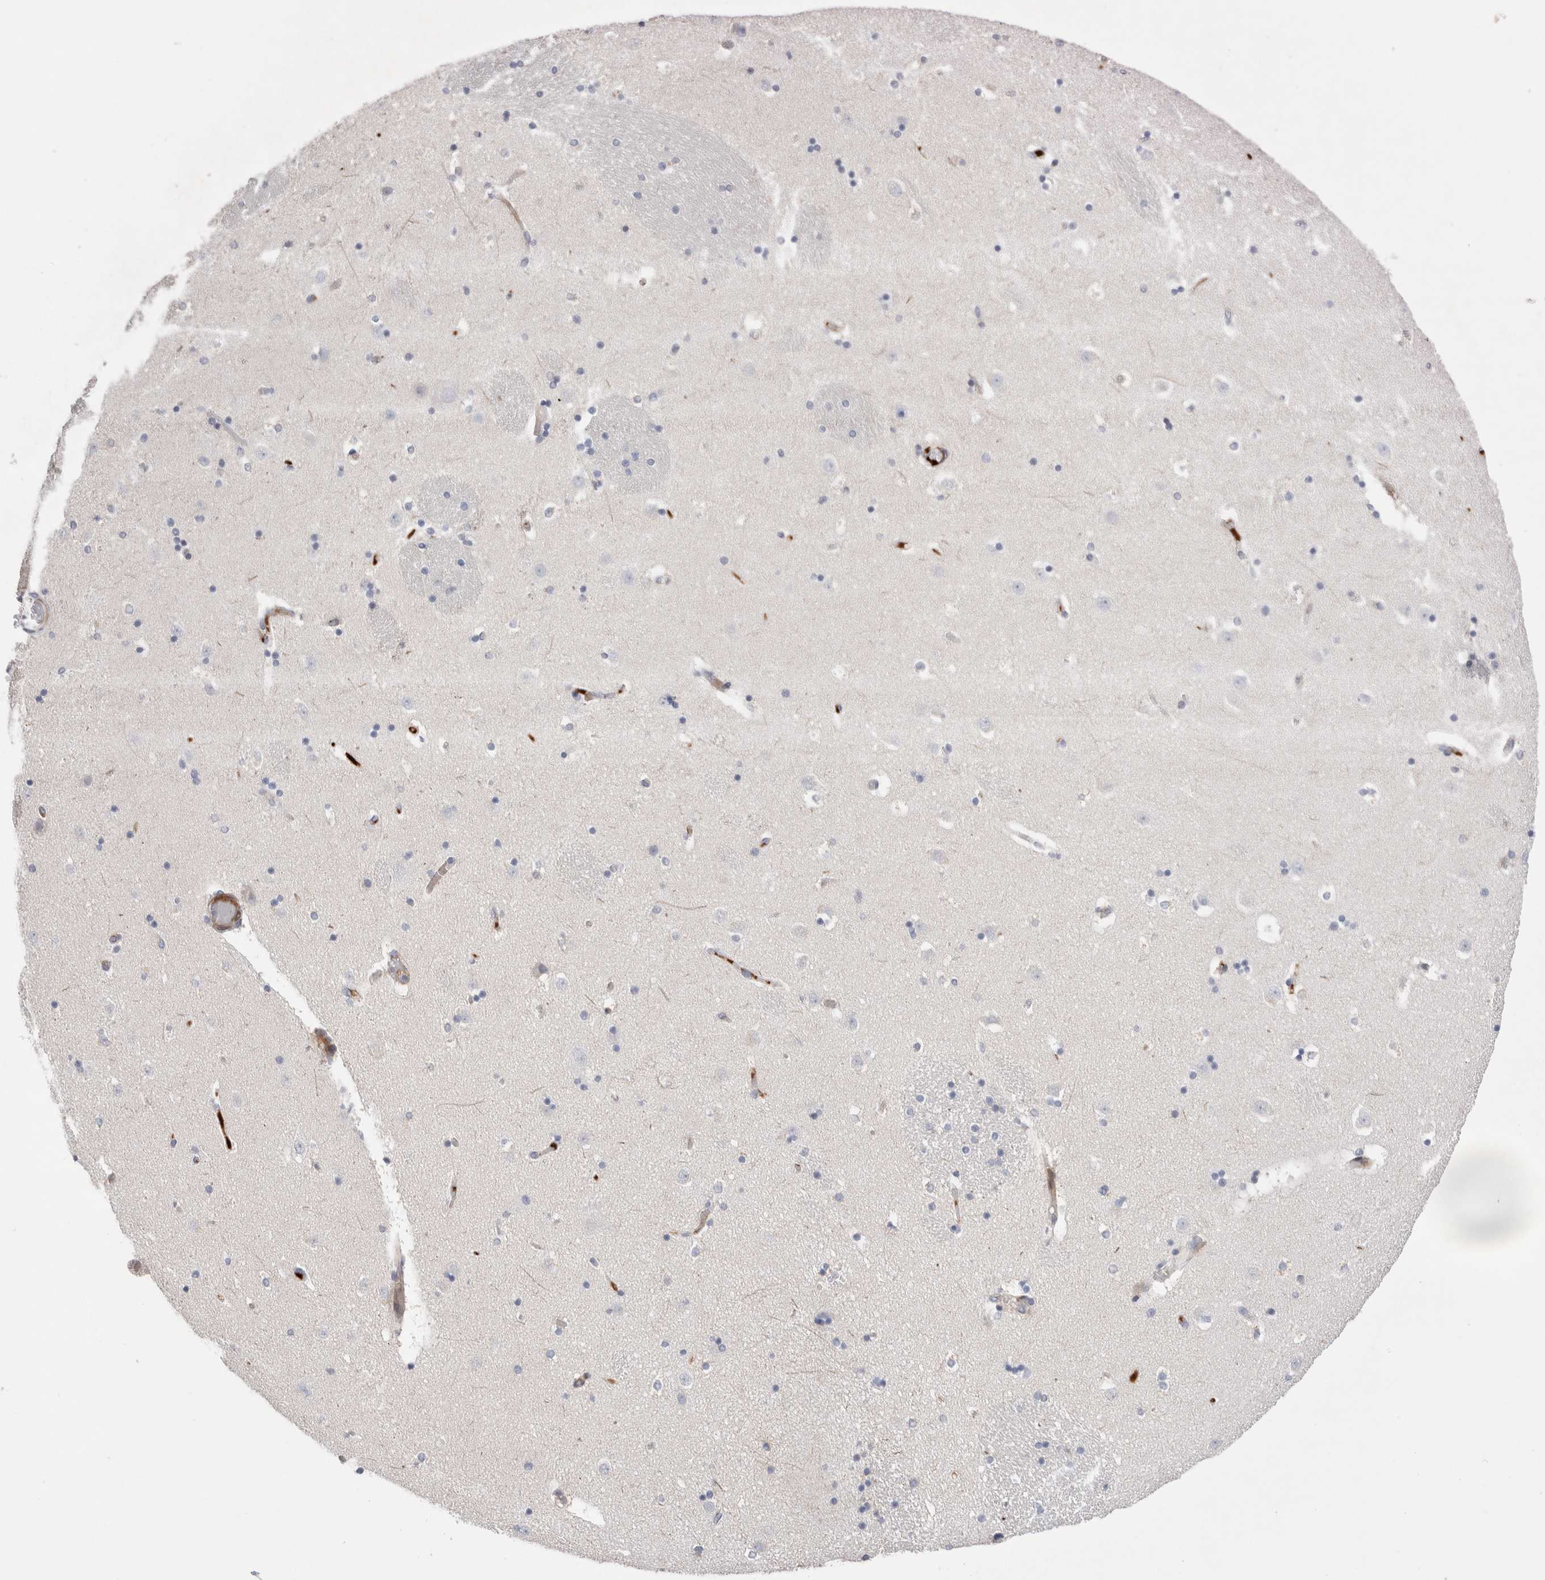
{"staining": {"intensity": "negative", "quantity": "none", "location": "none"}, "tissue": "caudate", "cell_type": "Glial cells", "image_type": "normal", "snomed": [{"axis": "morphology", "description": "Normal tissue, NOS"}, {"axis": "topography", "description": "Lateral ventricle wall"}], "caption": "An IHC photomicrograph of benign caudate is shown. There is no staining in glial cells of caudate. Nuclei are stained in blue.", "gene": "ECHDC2", "patient": {"sex": "male", "age": 45}}